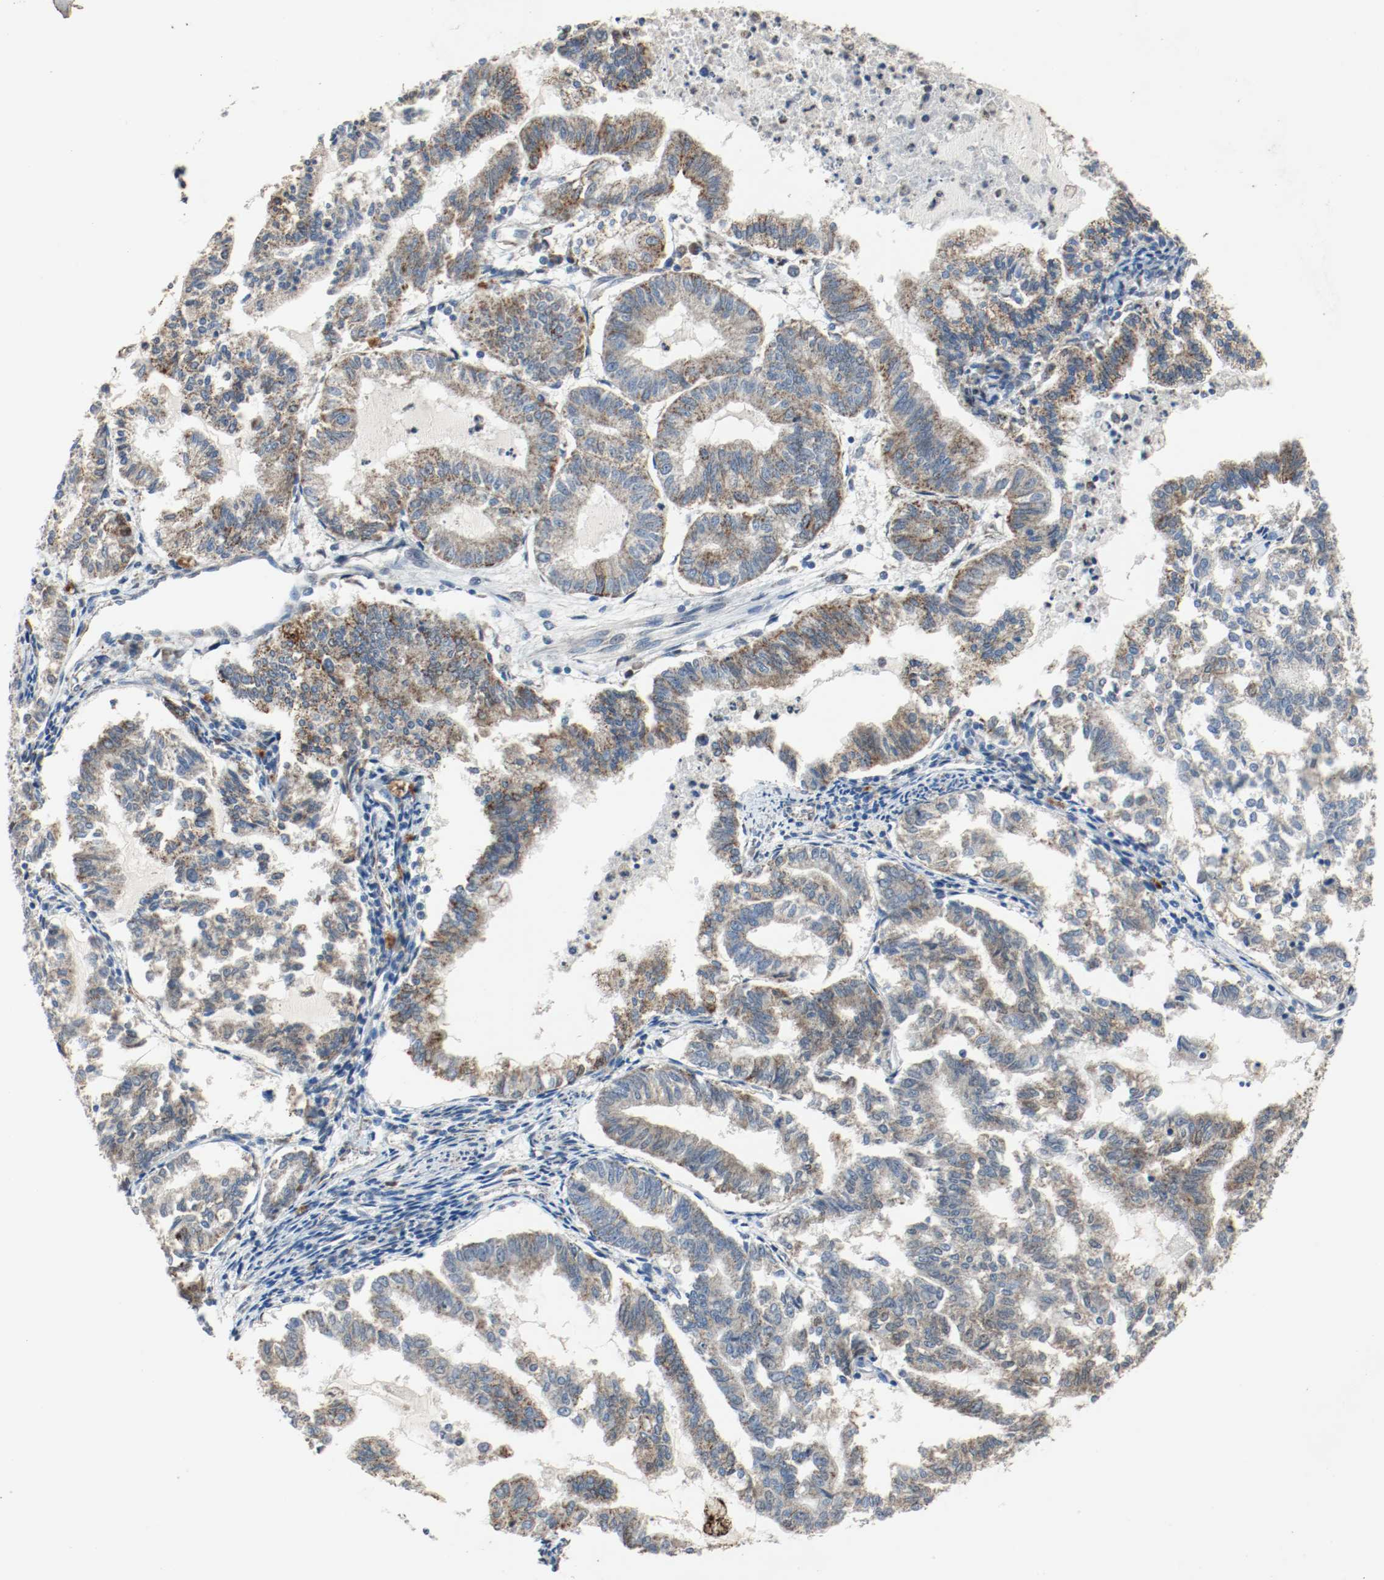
{"staining": {"intensity": "strong", "quantity": "25%-75%", "location": "cytoplasmic/membranous"}, "tissue": "endometrial cancer", "cell_type": "Tumor cells", "image_type": "cancer", "snomed": [{"axis": "morphology", "description": "Adenocarcinoma, NOS"}, {"axis": "topography", "description": "Endometrium"}], "caption": "A high amount of strong cytoplasmic/membranous staining is present in about 25%-75% of tumor cells in endometrial cancer (adenocarcinoma) tissue.", "gene": "ALDH4A1", "patient": {"sex": "female", "age": 79}}